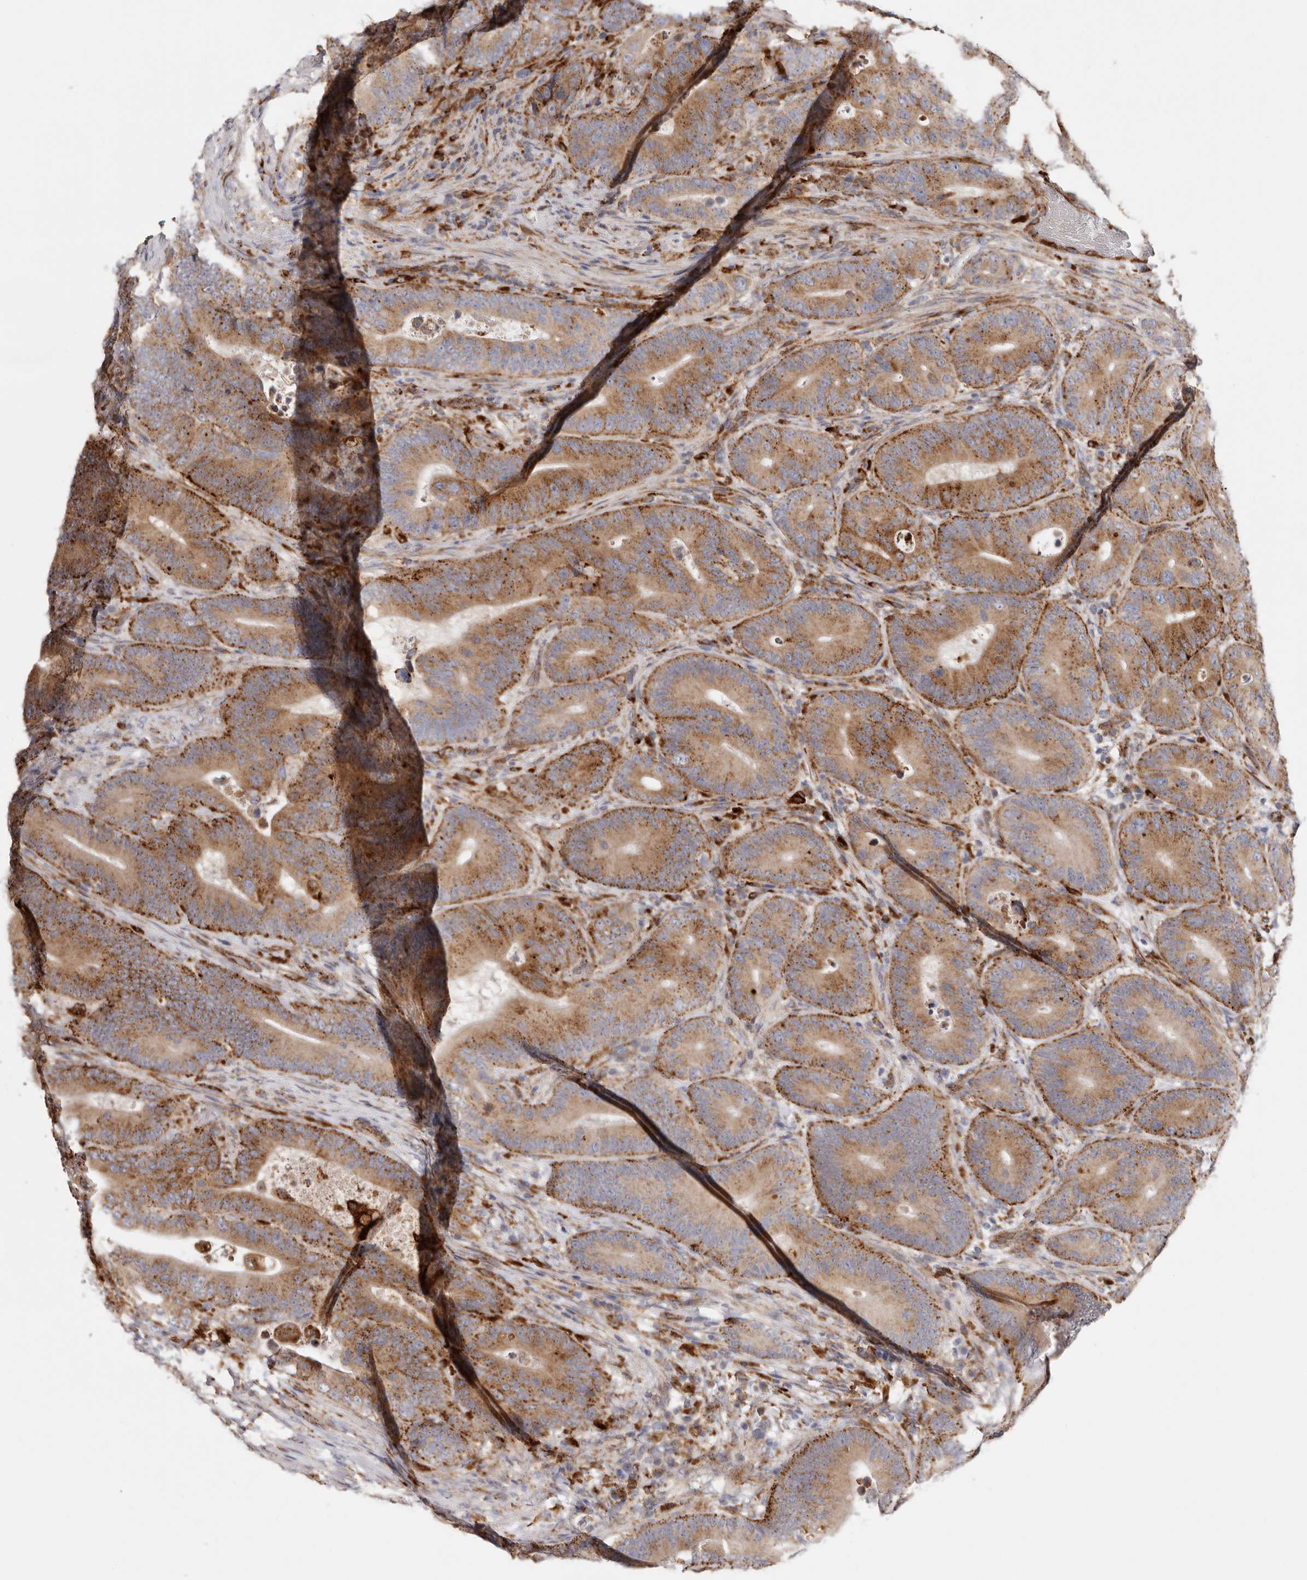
{"staining": {"intensity": "moderate", "quantity": ">75%", "location": "cytoplasmic/membranous"}, "tissue": "colorectal cancer", "cell_type": "Tumor cells", "image_type": "cancer", "snomed": [{"axis": "morphology", "description": "Adenocarcinoma, NOS"}, {"axis": "topography", "description": "Colon"}], "caption": "Moderate cytoplasmic/membranous staining for a protein is identified in about >75% of tumor cells of colorectal adenocarcinoma using immunohistochemistry.", "gene": "GRN", "patient": {"sex": "male", "age": 83}}